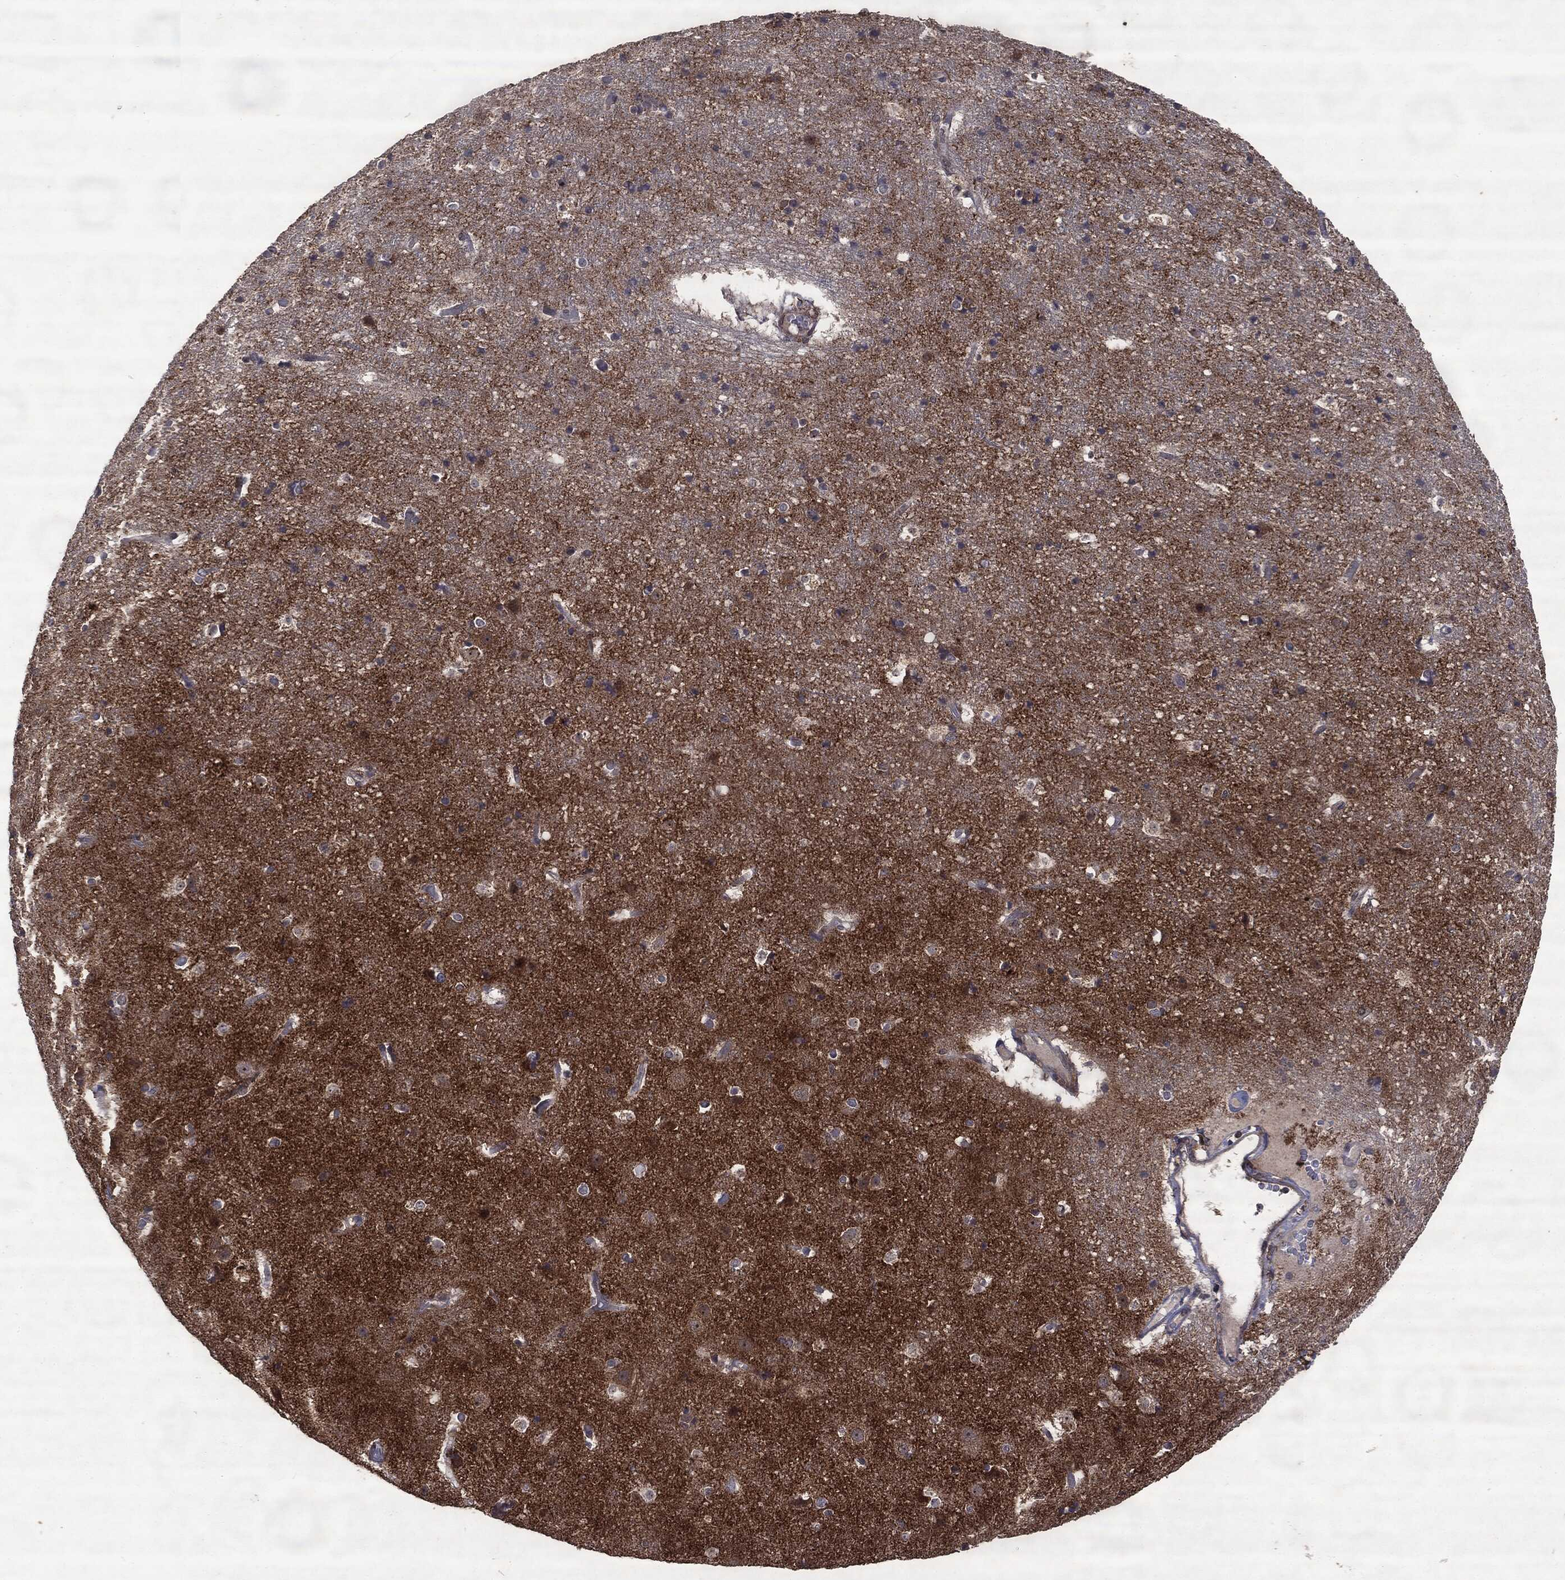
{"staining": {"intensity": "negative", "quantity": "none", "location": "none"}, "tissue": "cerebral cortex", "cell_type": "Endothelial cells", "image_type": "normal", "snomed": [{"axis": "morphology", "description": "Normal tissue, NOS"}, {"axis": "topography", "description": "Cerebral cortex"}], "caption": "IHC micrograph of benign cerebral cortex: human cerebral cortex stained with DAB (3,3'-diaminobenzidine) displays no significant protein staining in endothelial cells. (DAB IHC, high magnification).", "gene": "PTEN", "patient": {"sex": "female", "age": 52}}